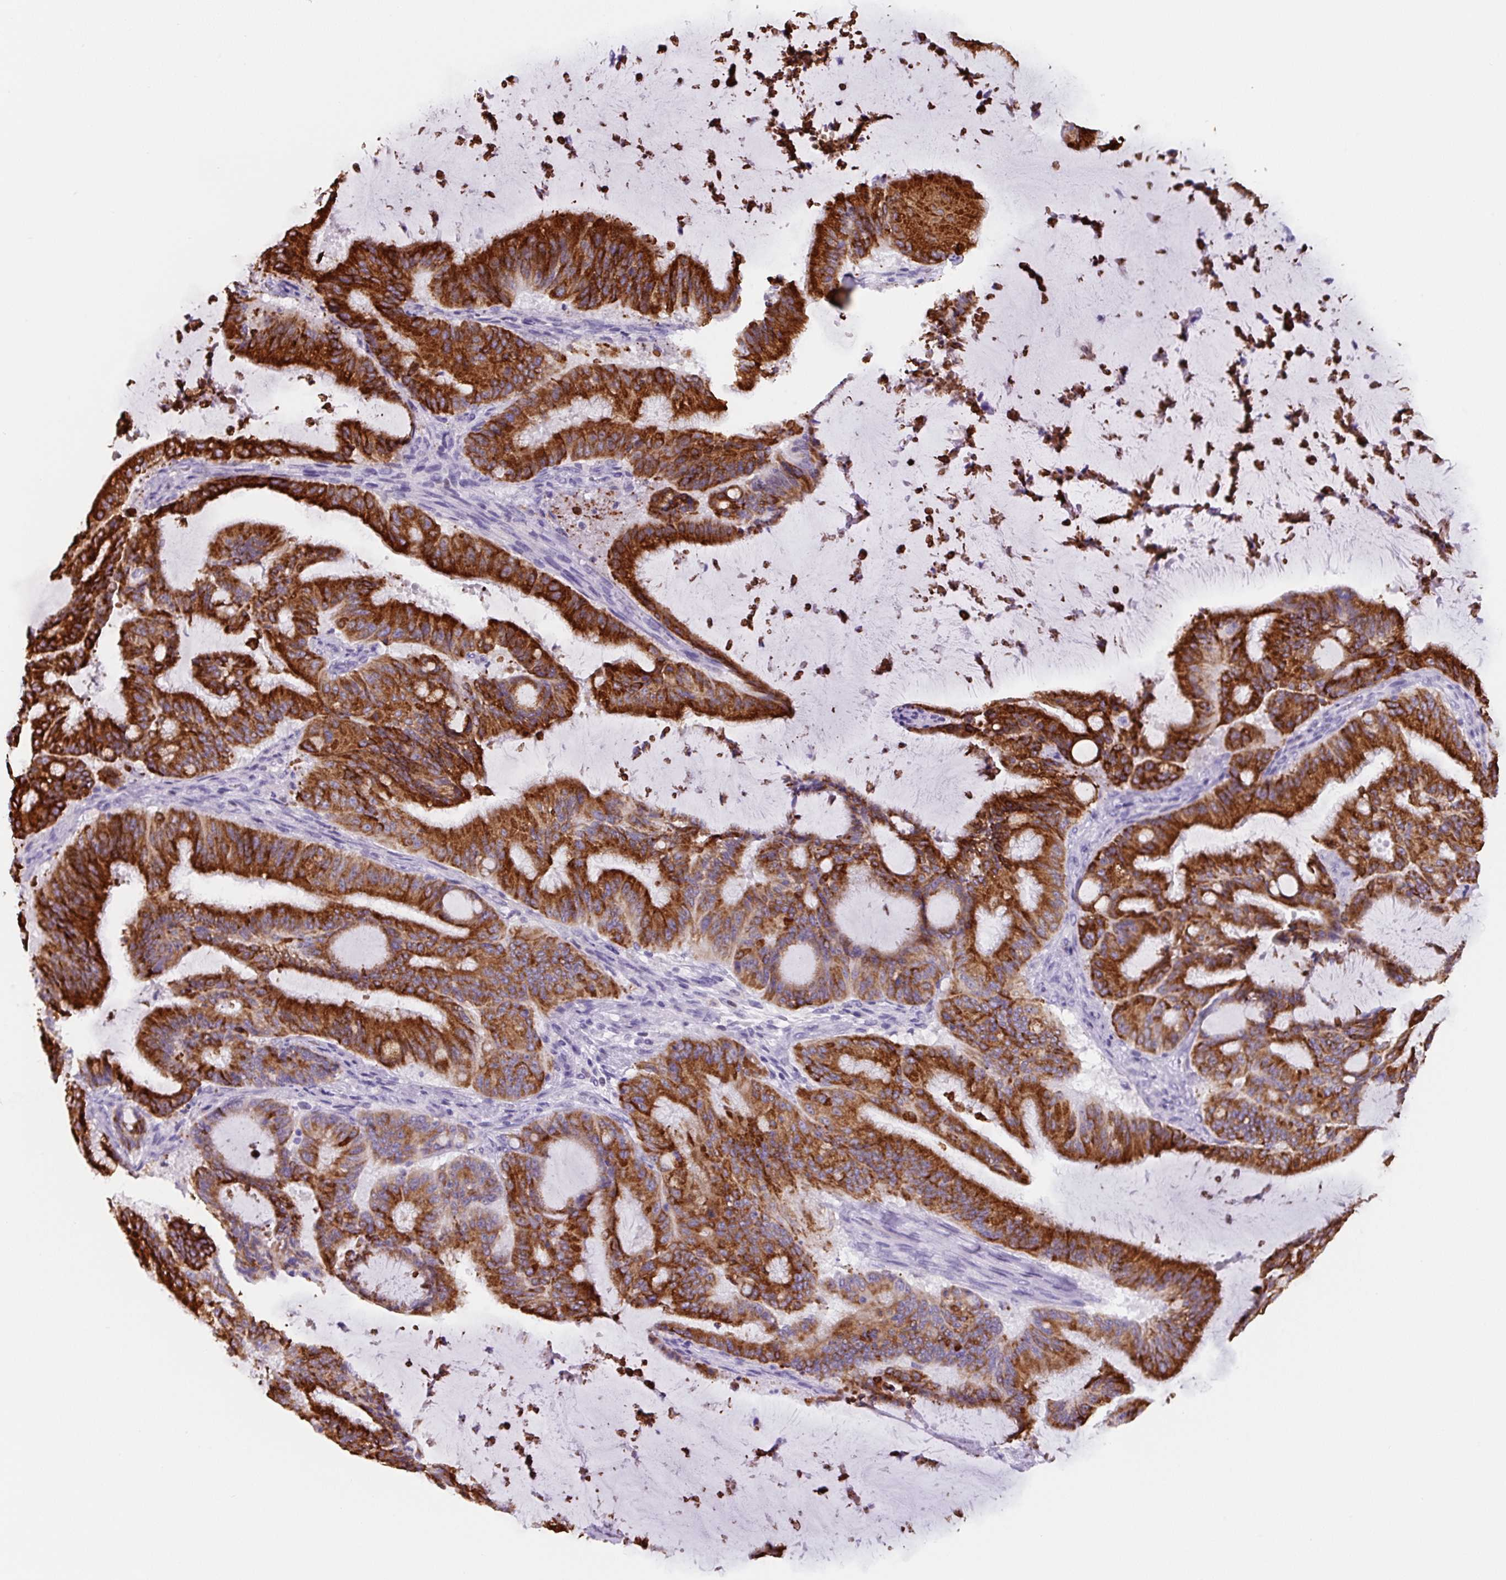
{"staining": {"intensity": "strong", "quantity": ">75%", "location": "cytoplasmic/membranous"}, "tissue": "liver cancer", "cell_type": "Tumor cells", "image_type": "cancer", "snomed": [{"axis": "morphology", "description": "Normal tissue, NOS"}, {"axis": "morphology", "description": "Cholangiocarcinoma"}, {"axis": "topography", "description": "Liver"}, {"axis": "topography", "description": "Peripheral nerve tissue"}], "caption": "Tumor cells demonstrate high levels of strong cytoplasmic/membranous staining in approximately >75% of cells in liver cancer.", "gene": "TNFRSF8", "patient": {"sex": "female", "age": 73}}